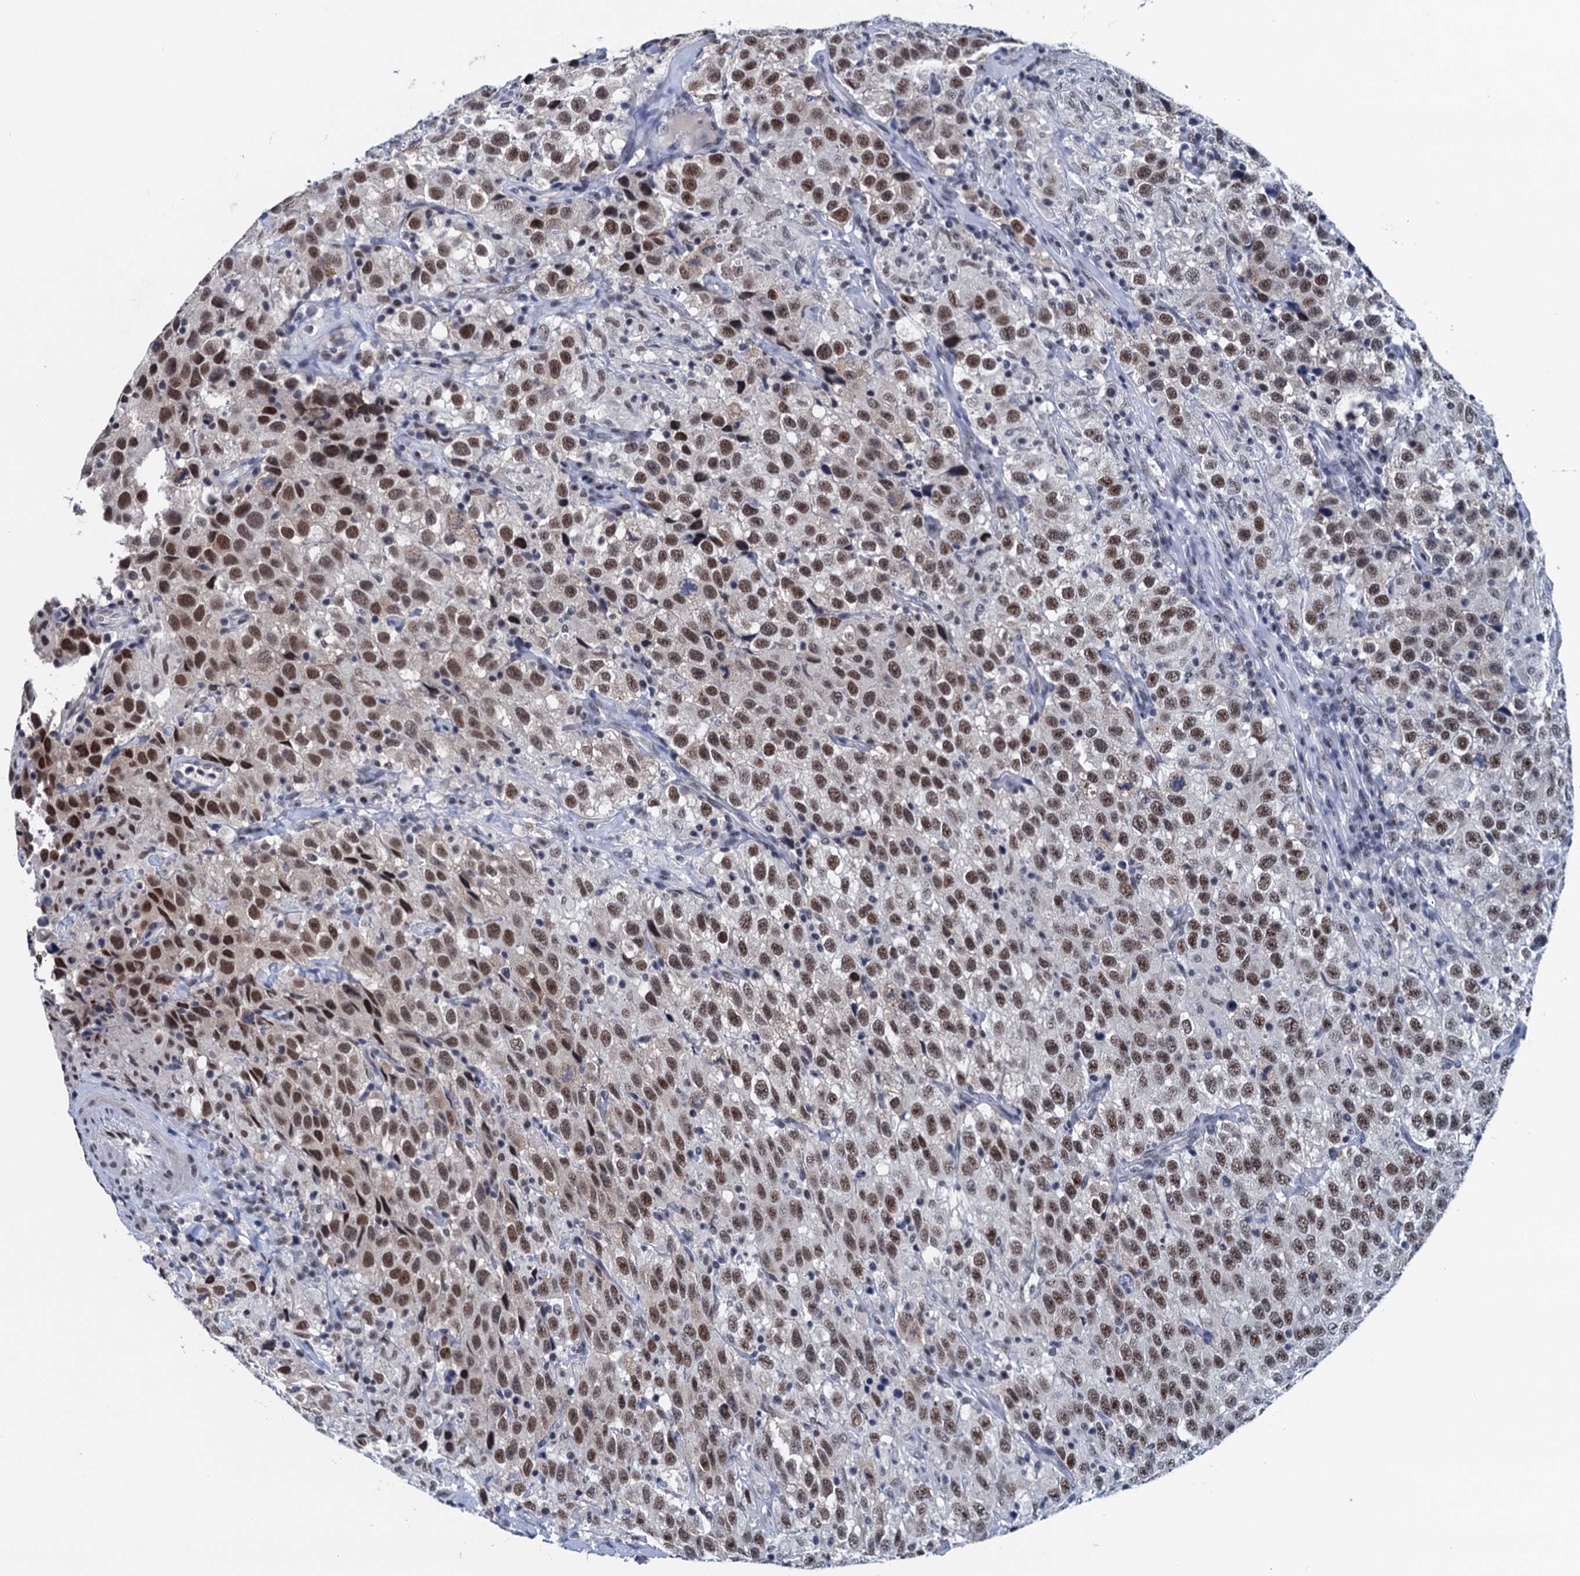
{"staining": {"intensity": "moderate", "quantity": ">75%", "location": "nuclear"}, "tissue": "testis cancer", "cell_type": "Tumor cells", "image_type": "cancer", "snomed": [{"axis": "morphology", "description": "Seminoma, NOS"}, {"axis": "topography", "description": "Testis"}], "caption": "Protein expression analysis of testis seminoma displays moderate nuclear staining in approximately >75% of tumor cells. (DAB = brown stain, brightfield microscopy at high magnification).", "gene": "FNBP4", "patient": {"sex": "male", "age": 41}}